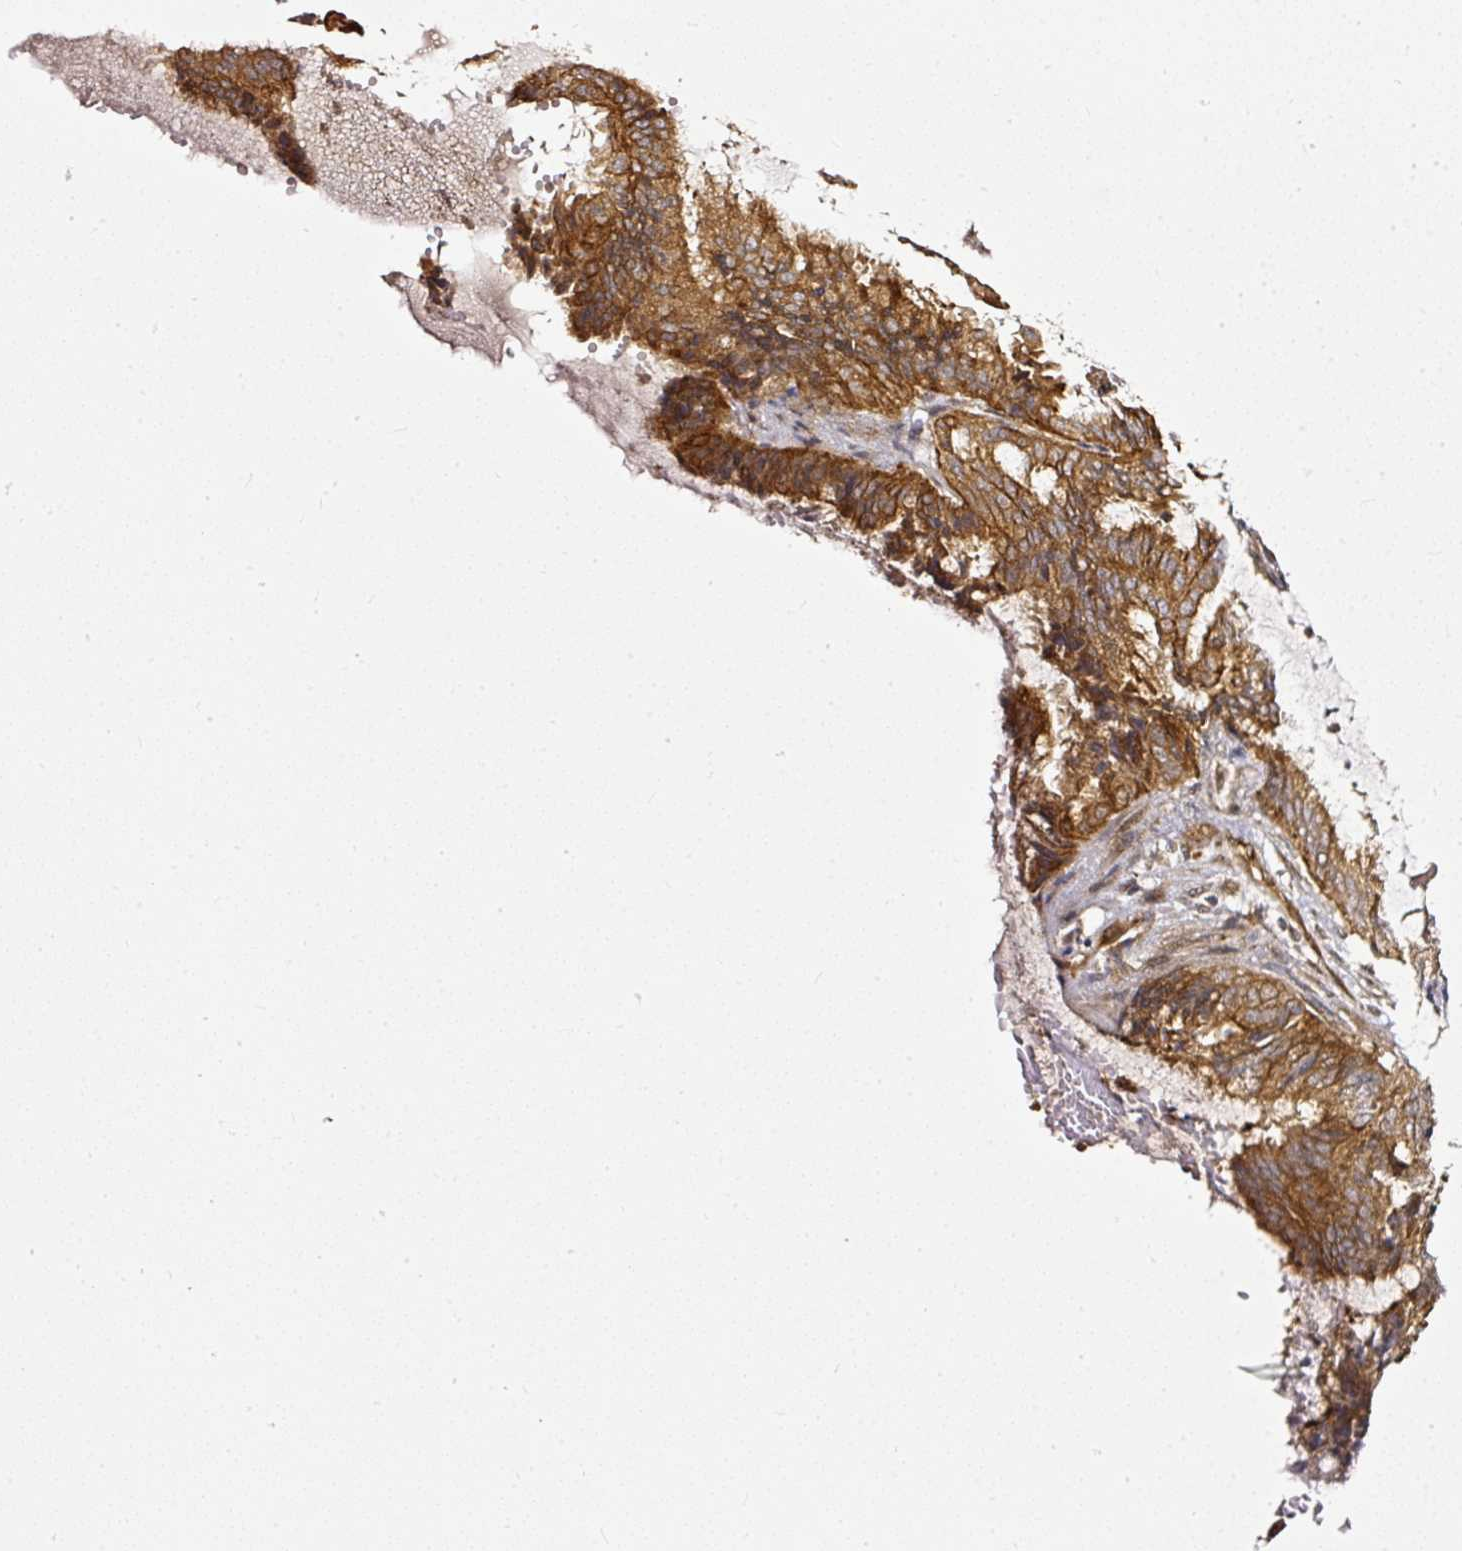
{"staining": {"intensity": "moderate", "quantity": ">75%", "location": "cytoplasmic/membranous"}, "tissue": "endometrial cancer", "cell_type": "Tumor cells", "image_type": "cancer", "snomed": [{"axis": "morphology", "description": "Adenocarcinoma, NOS"}, {"axis": "topography", "description": "Endometrium"}], "caption": "A micrograph of endometrial cancer (adenocarcinoma) stained for a protein demonstrates moderate cytoplasmic/membranous brown staining in tumor cells.", "gene": "MIF4GD", "patient": {"sex": "female", "age": 51}}